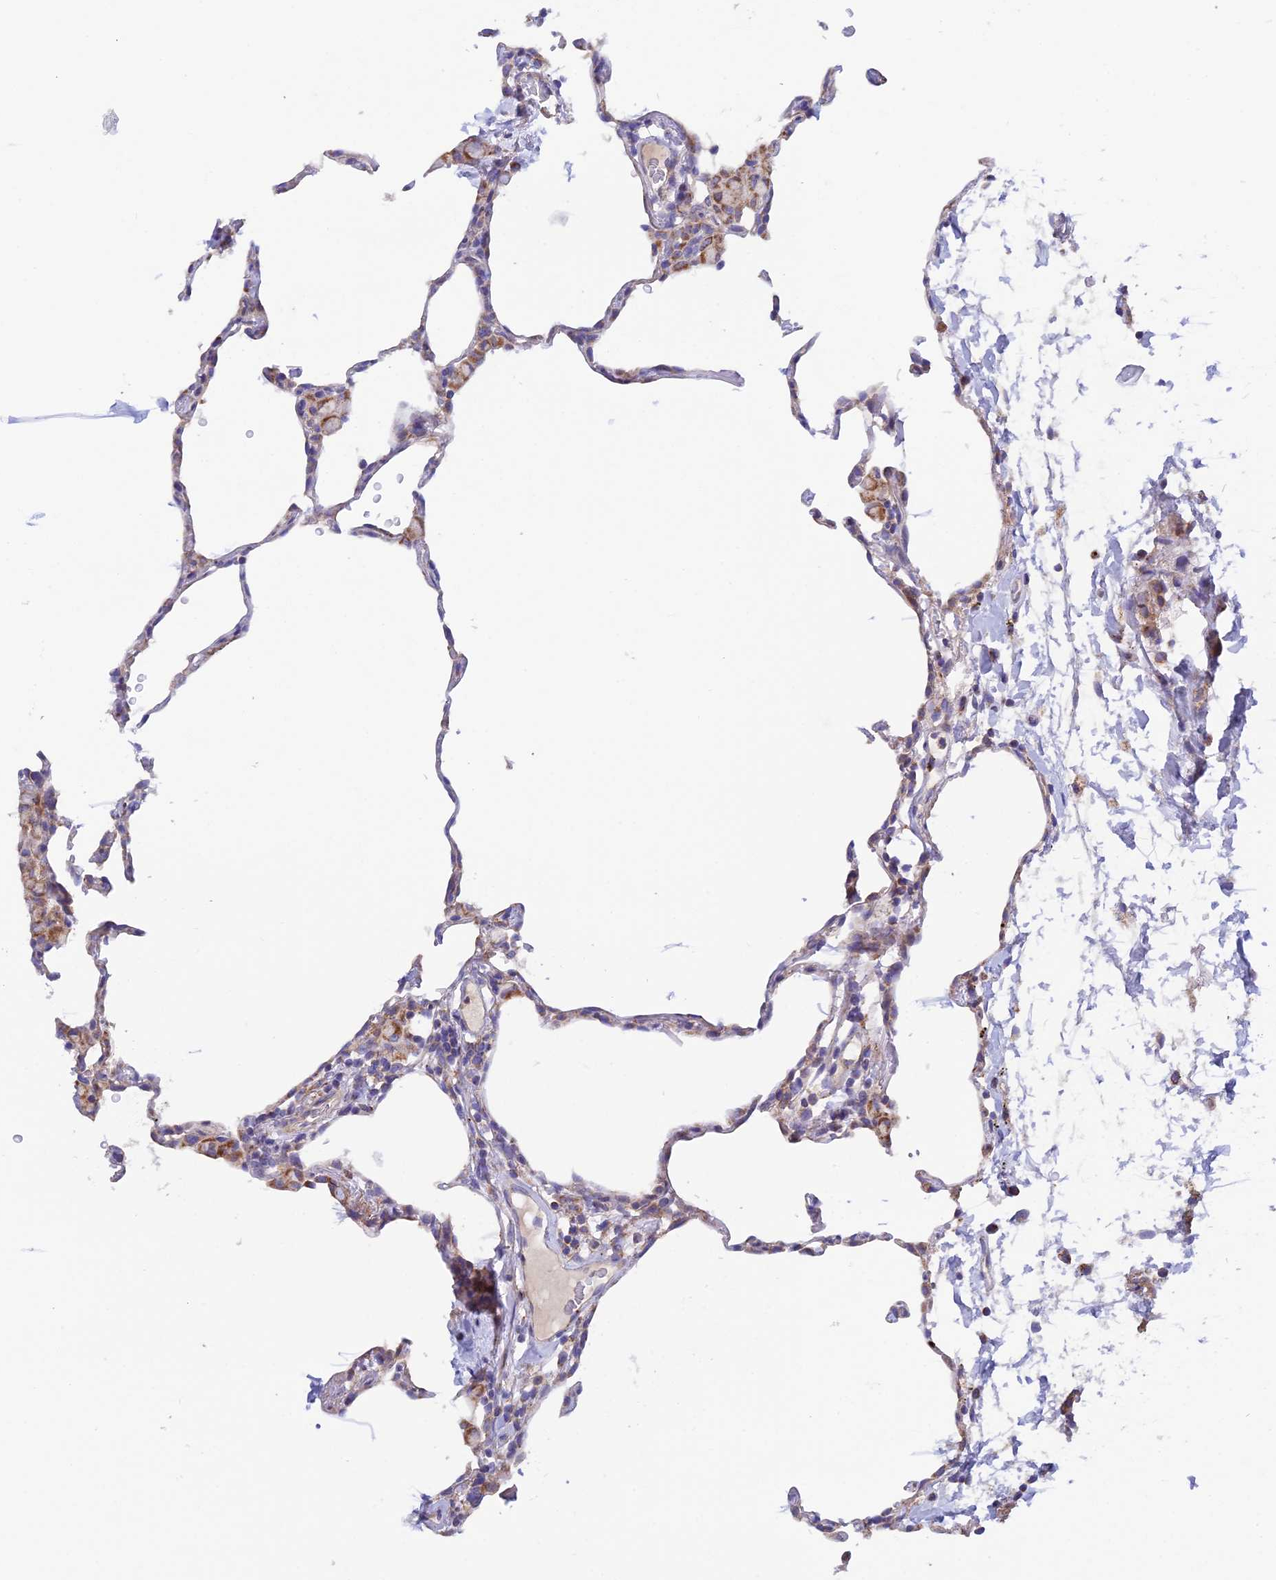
{"staining": {"intensity": "moderate", "quantity": "<25%", "location": "cytoplasmic/membranous"}, "tissue": "lung", "cell_type": "Alveolar cells", "image_type": "normal", "snomed": [{"axis": "morphology", "description": "Normal tissue, NOS"}, {"axis": "topography", "description": "Lung"}], "caption": "A brown stain shows moderate cytoplasmic/membranous expression of a protein in alveolar cells of unremarkable lung.", "gene": "CSPG4", "patient": {"sex": "female", "age": 57}}